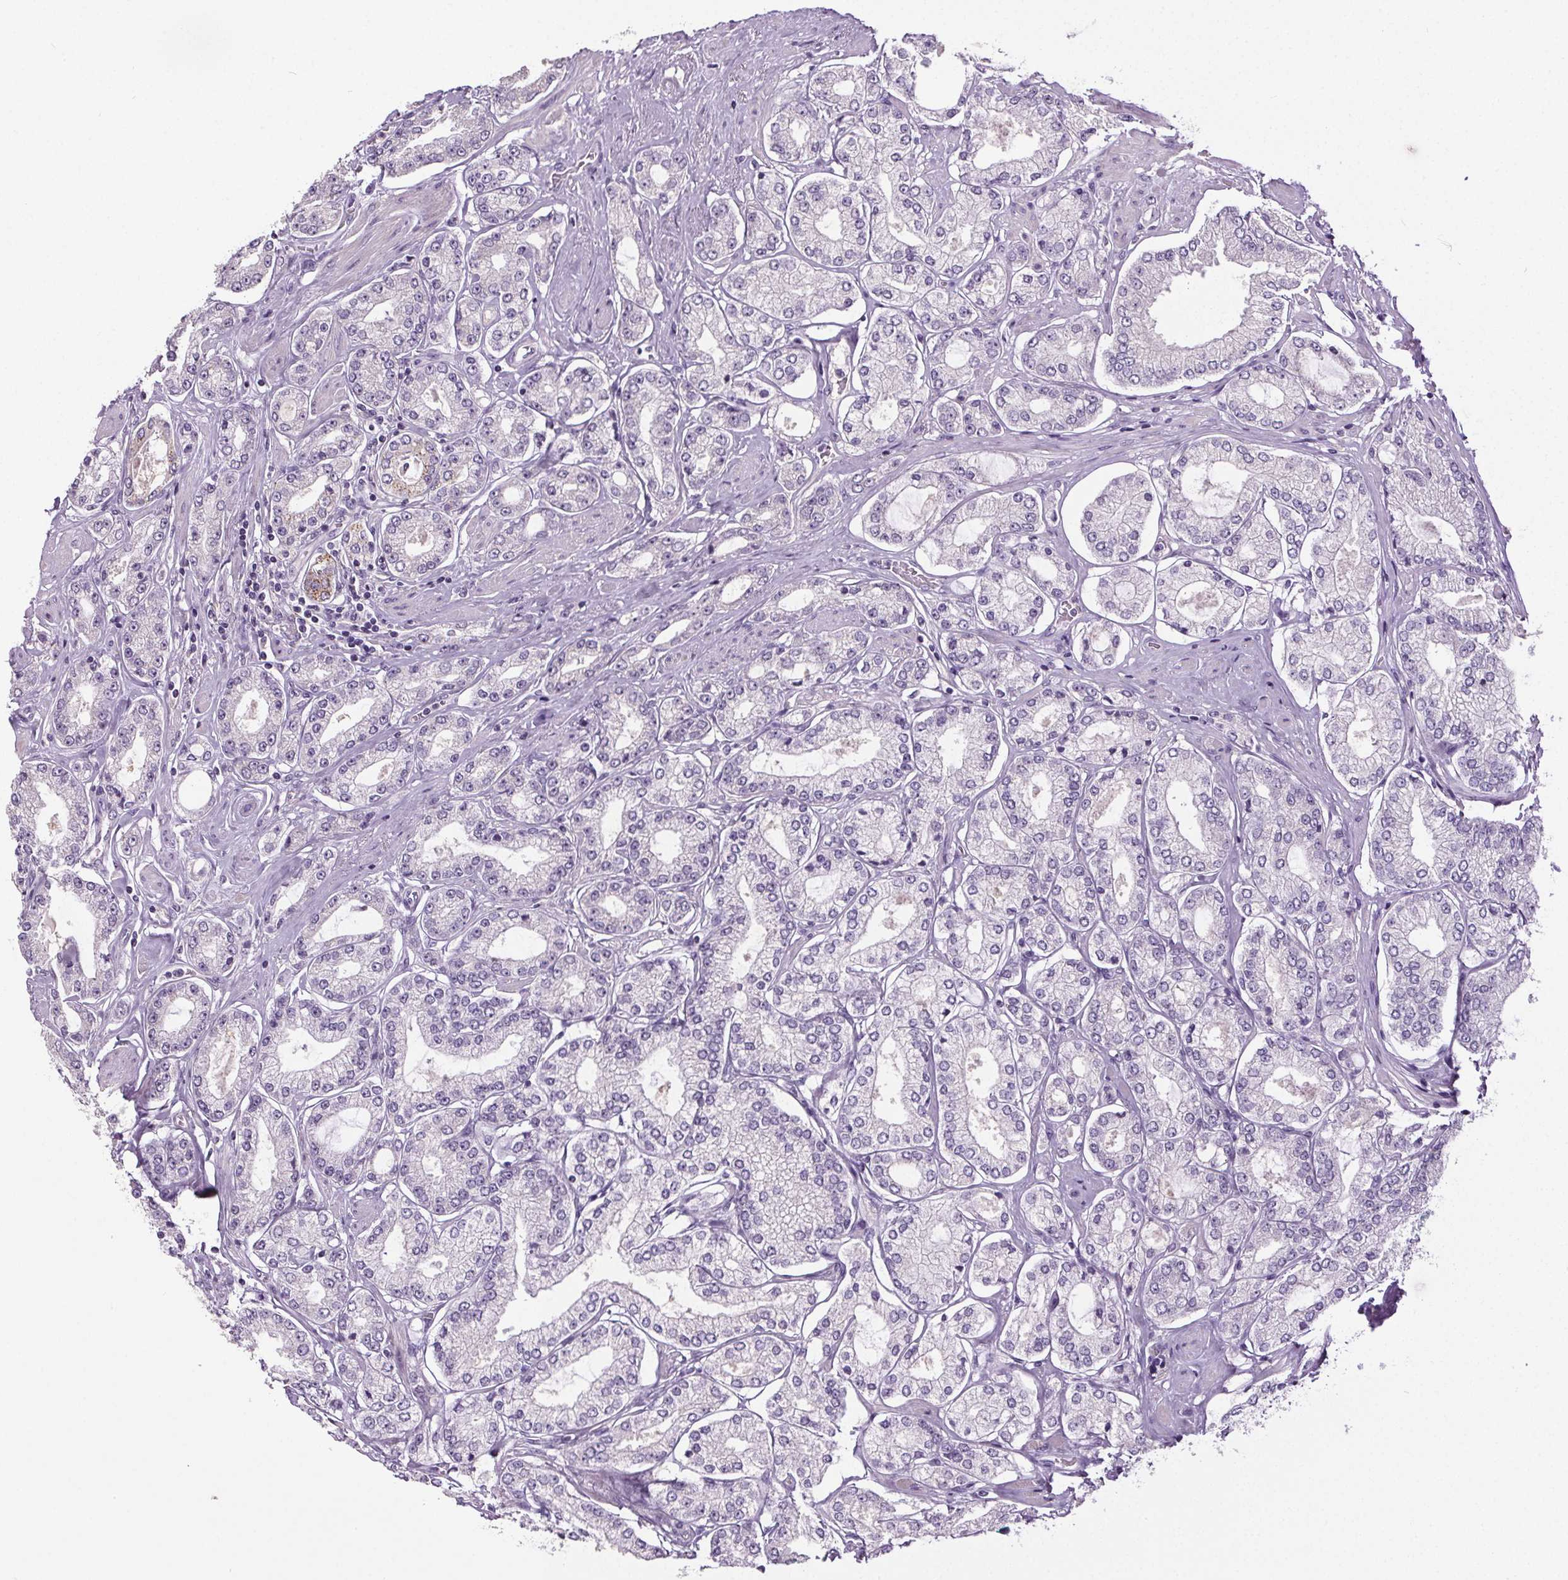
{"staining": {"intensity": "negative", "quantity": "none", "location": "none"}, "tissue": "prostate cancer", "cell_type": "Tumor cells", "image_type": "cancer", "snomed": [{"axis": "morphology", "description": "Adenocarcinoma, High grade"}, {"axis": "topography", "description": "Prostate"}], "caption": "IHC image of human prostate cancer stained for a protein (brown), which displays no expression in tumor cells.", "gene": "GPIHBP1", "patient": {"sex": "male", "age": 68}}